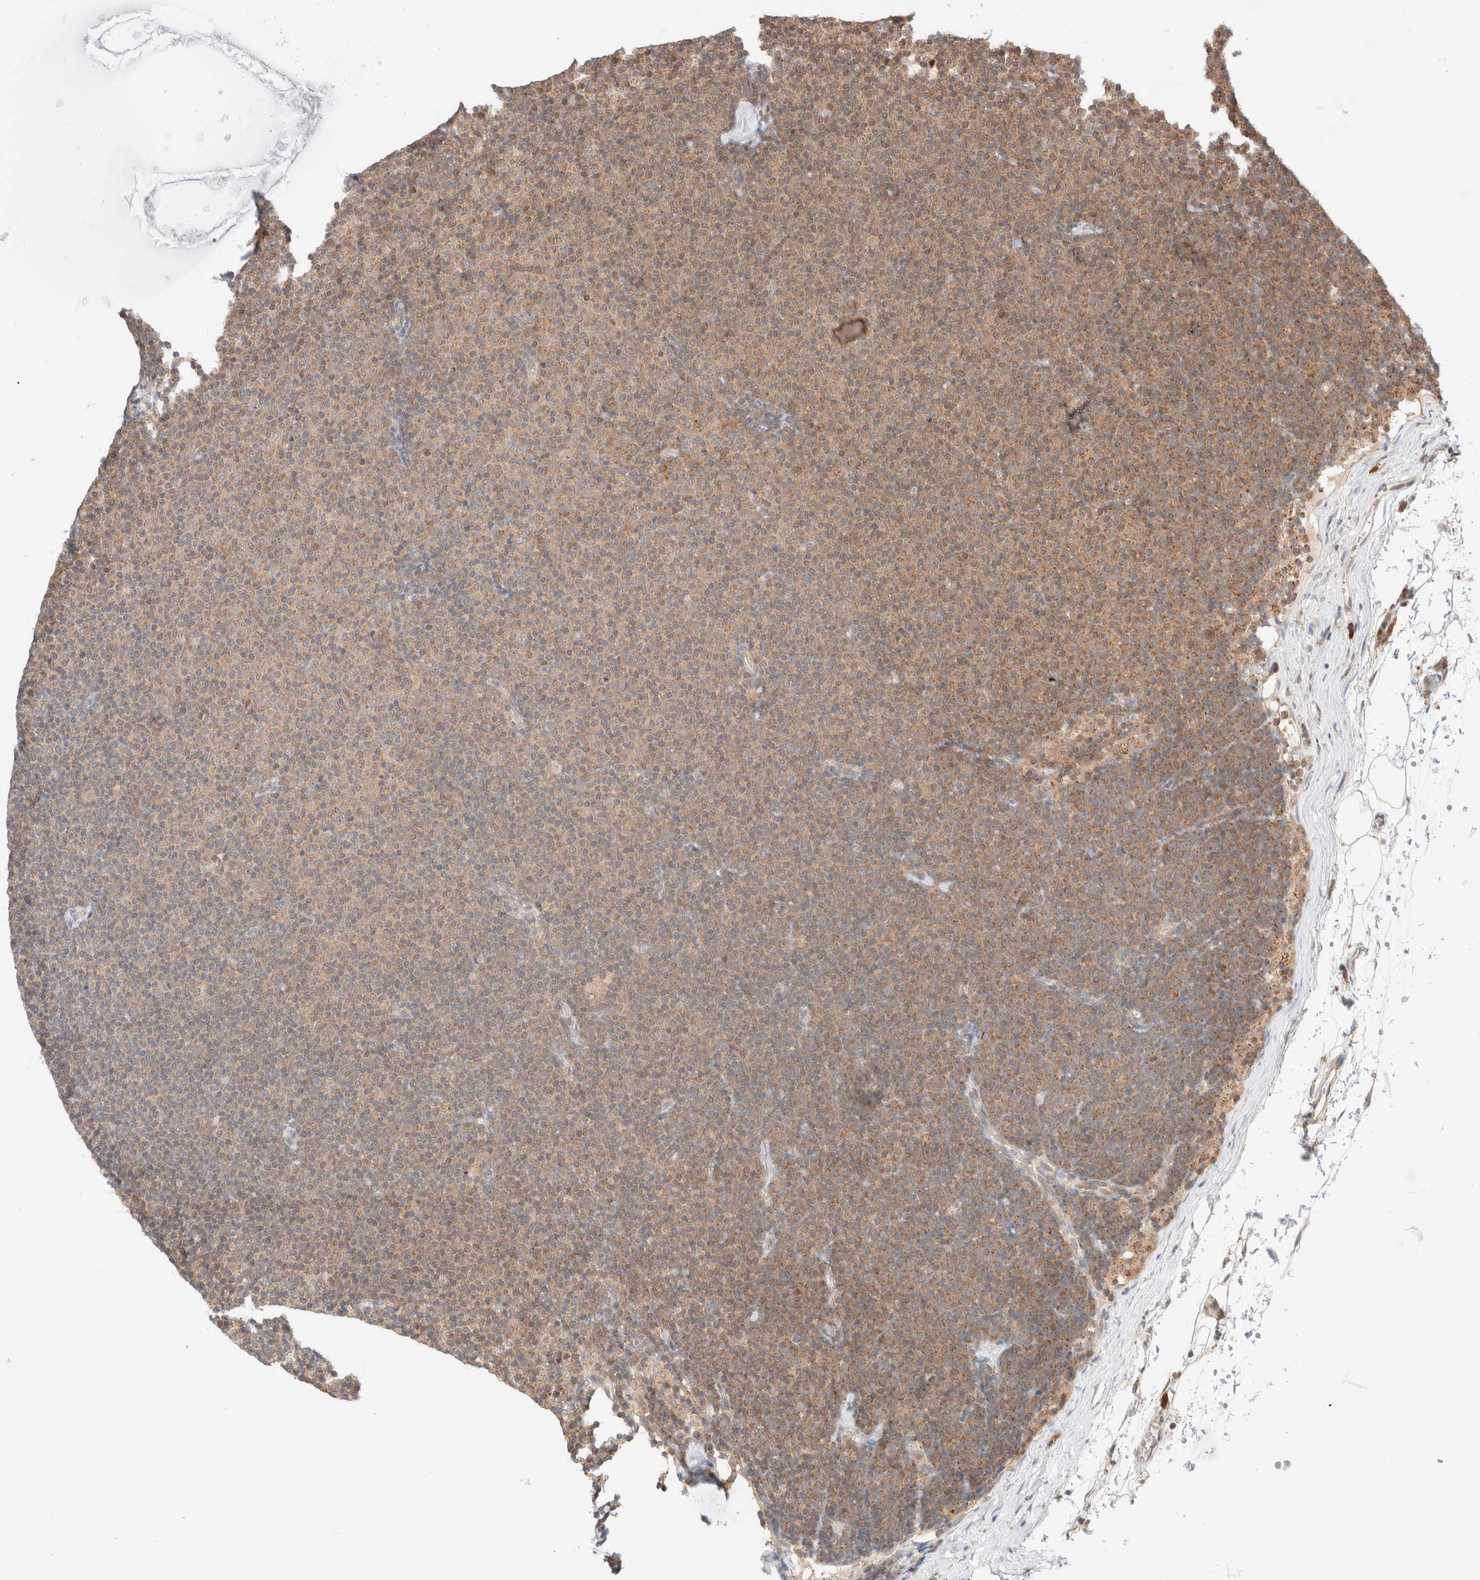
{"staining": {"intensity": "weak", "quantity": "25%-75%", "location": "cytoplasmic/membranous"}, "tissue": "lymphoma", "cell_type": "Tumor cells", "image_type": "cancer", "snomed": [{"axis": "morphology", "description": "Malignant lymphoma, non-Hodgkin's type, Low grade"}, {"axis": "topography", "description": "Lymph node"}], "caption": "Brown immunohistochemical staining in malignant lymphoma, non-Hodgkin's type (low-grade) demonstrates weak cytoplasmic/membranous positivity in approximately 25%-75% of tumor cells. The protein of interest is stained brown, and the nuclei are stained in blue (DAB (3,3'-diaminobenzidine) IHC with brightfield microscopy, high magnification).", "gene": "XKR4", "patient": {"sex": "female", "age": 53}}